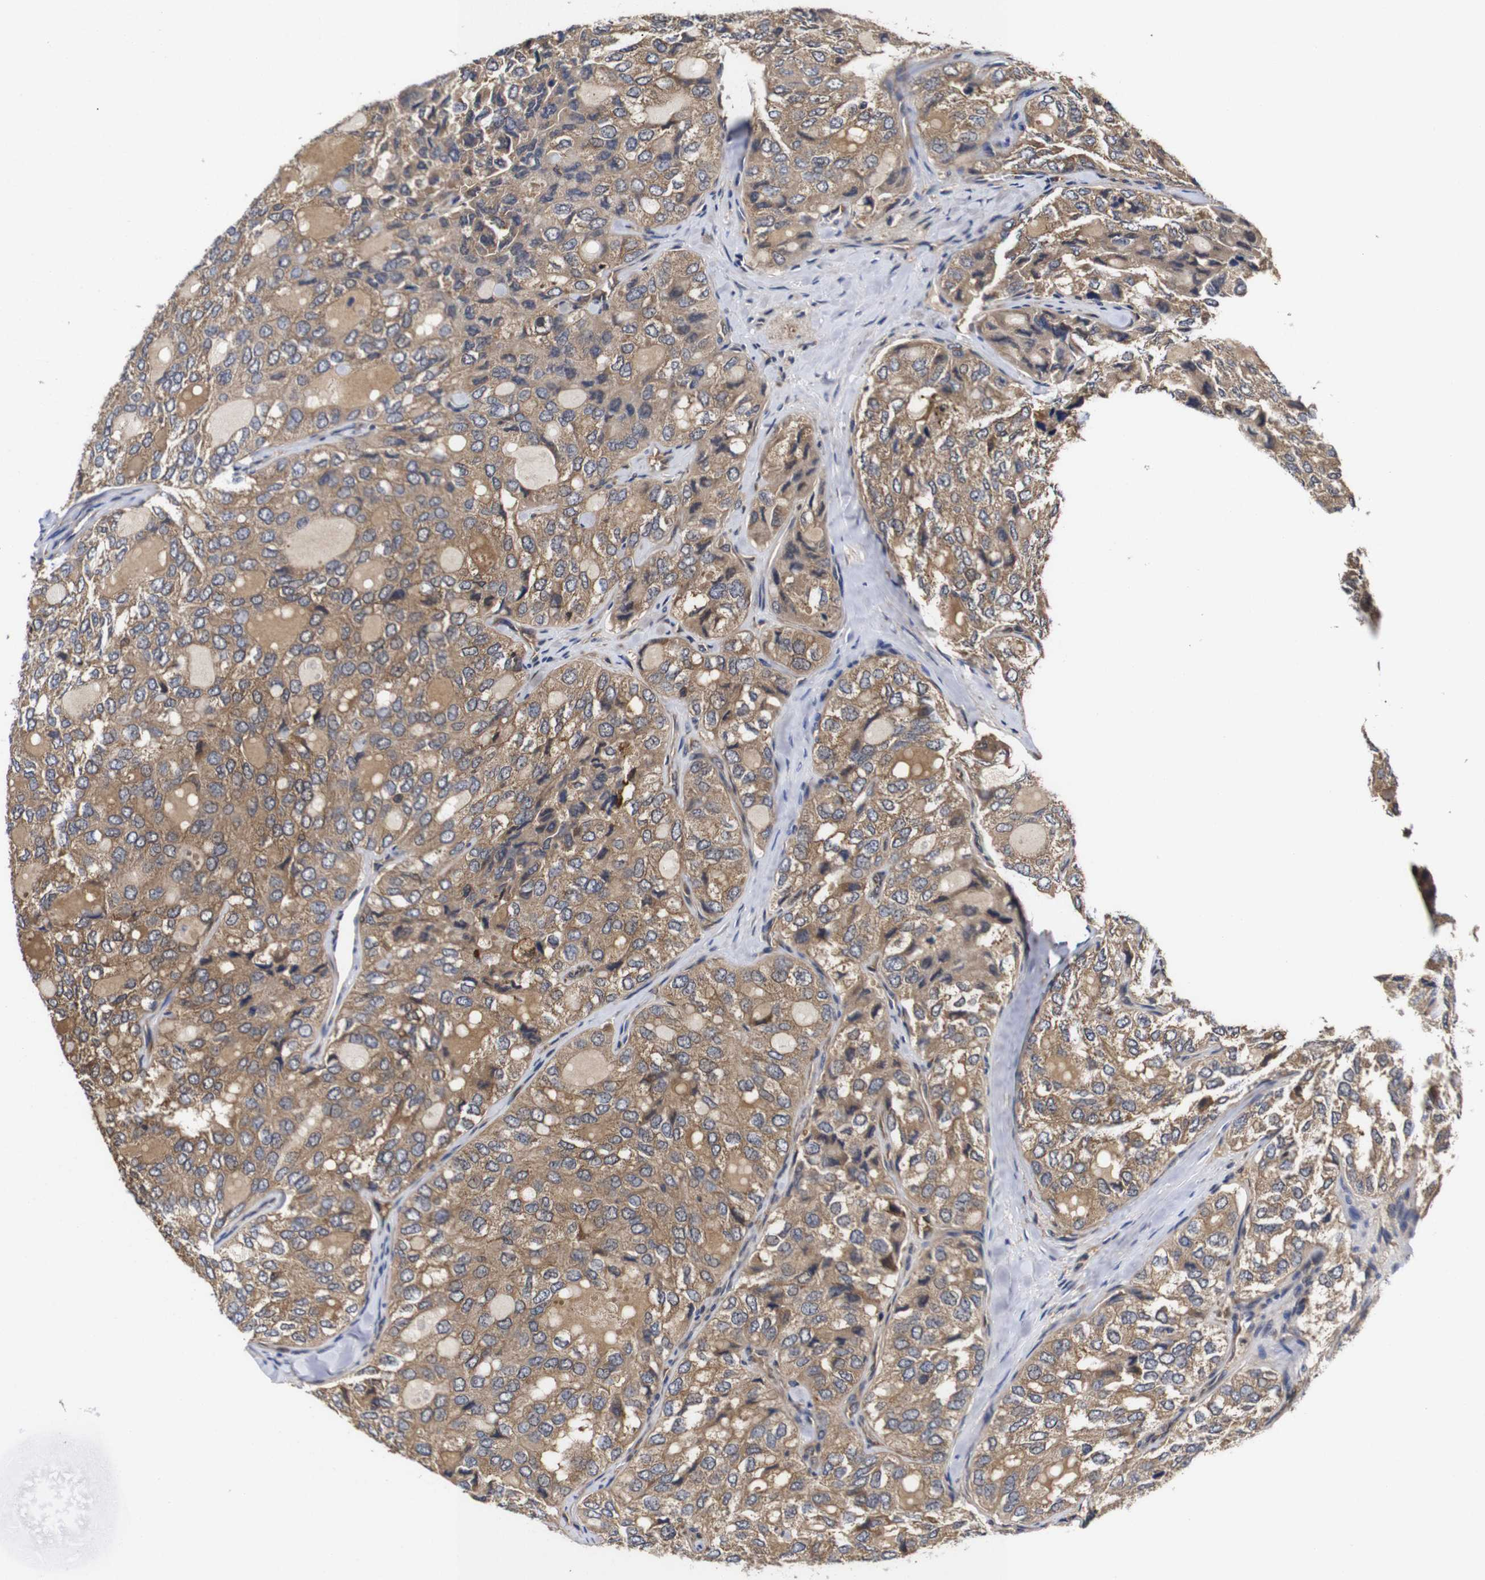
{"staining": {"intensity": "moderate", "quantity": ">75%", "location": "cytoplasmic/membranous"}, "tissue": "thyroid cancer", "cell_type": "Tumor cells", "image_type": "cancer", "snomed": [{"axis": "morphology", "description": "Follicular adenoma carcinoma, NOS"}, {"axis": "topography", "description": "Thyroid gland"}], "caption": "This is a histology image of immunohistochemistry staining of thyroid cancer (follicular adenoma carcinoma), which shows moderate positivity in the cytoplasmic/membranous of tumor cells.", "gene": "LRRCC1", "patient": {"sex": "male", "age": 75}}